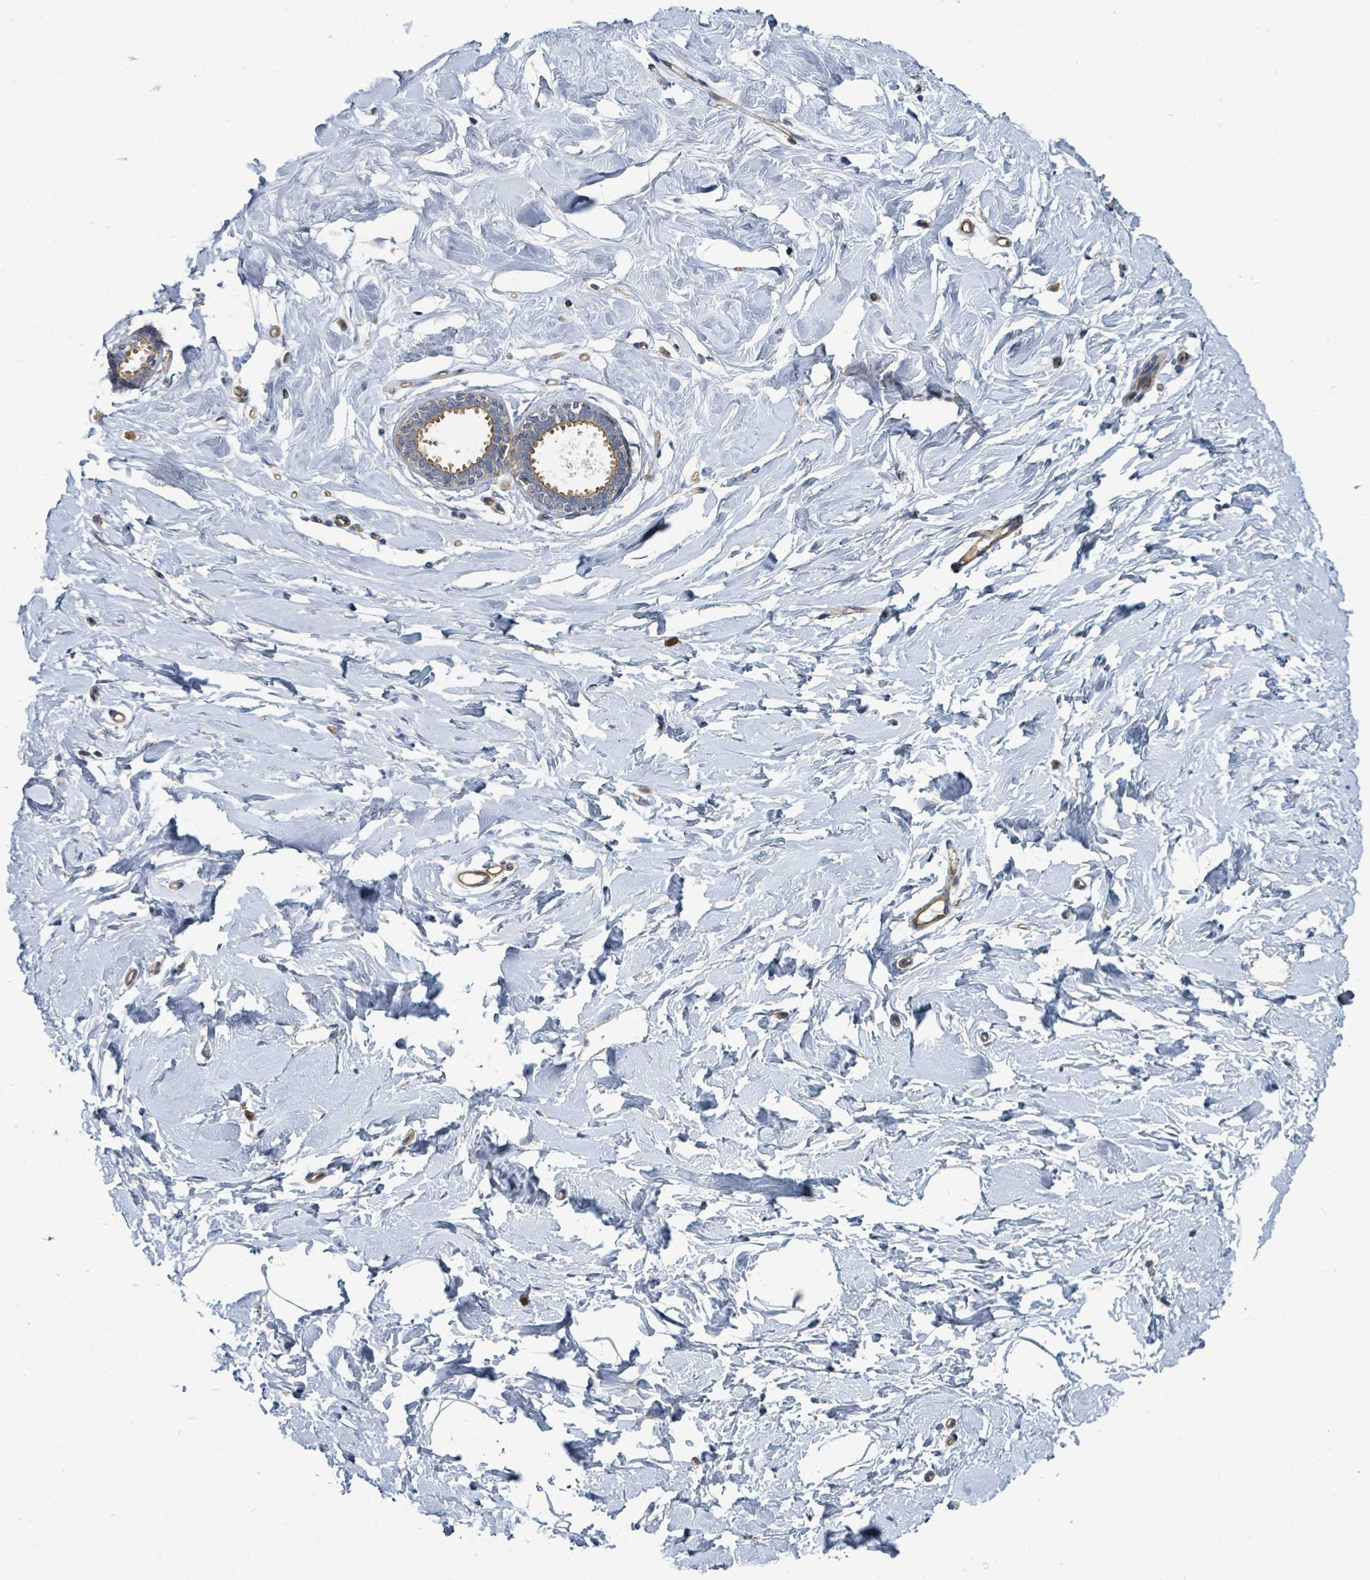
{"staining": {"intensity": "negative", "quantity": "none", "location": "none"}, "tissue": "breast", "cell_type": "Adipocytes", "image_type": "normal", "snomed": [{"axis": "morphology", "description": "Normal tissue, NOS"}, {"axis": "topography", "description": "Breast"}], "caption": "High power microscopy photomicrograph of an immunohistochemistry (IHC) image of unremarkable breast, revealing no significant expression in adipocytes.", "gene": "BOLA2B", "patient": {"sex": "female", "age": 23}}